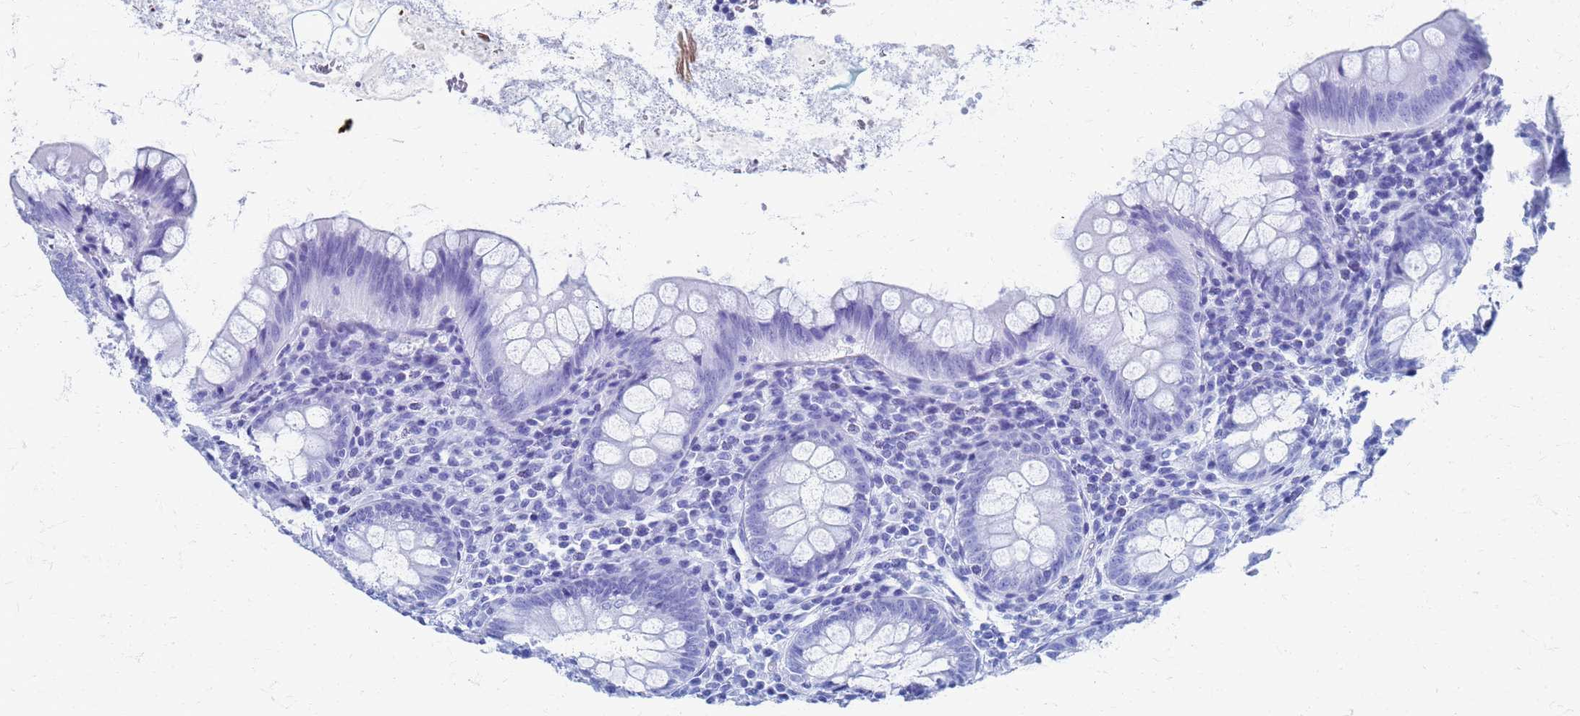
{"staining": {"intensity": "negative", "quantity": "none", "location": "none"}, "tissue": "appendix", "cell_type": "Glandular cells", "image_type": "normal", "snomed": [{"axis": "morphology", "description": "Normal tissue, NOS"}, {"axis": "topography", "description": "Appendix"}], "caption": "An immunohistochemistry (IHC) micrograph of benign appendix is shown. There is no staining in glandular cells of appendix.", "gene": "ATPAF1", "patient": {"sex": "female", "age": 33}}